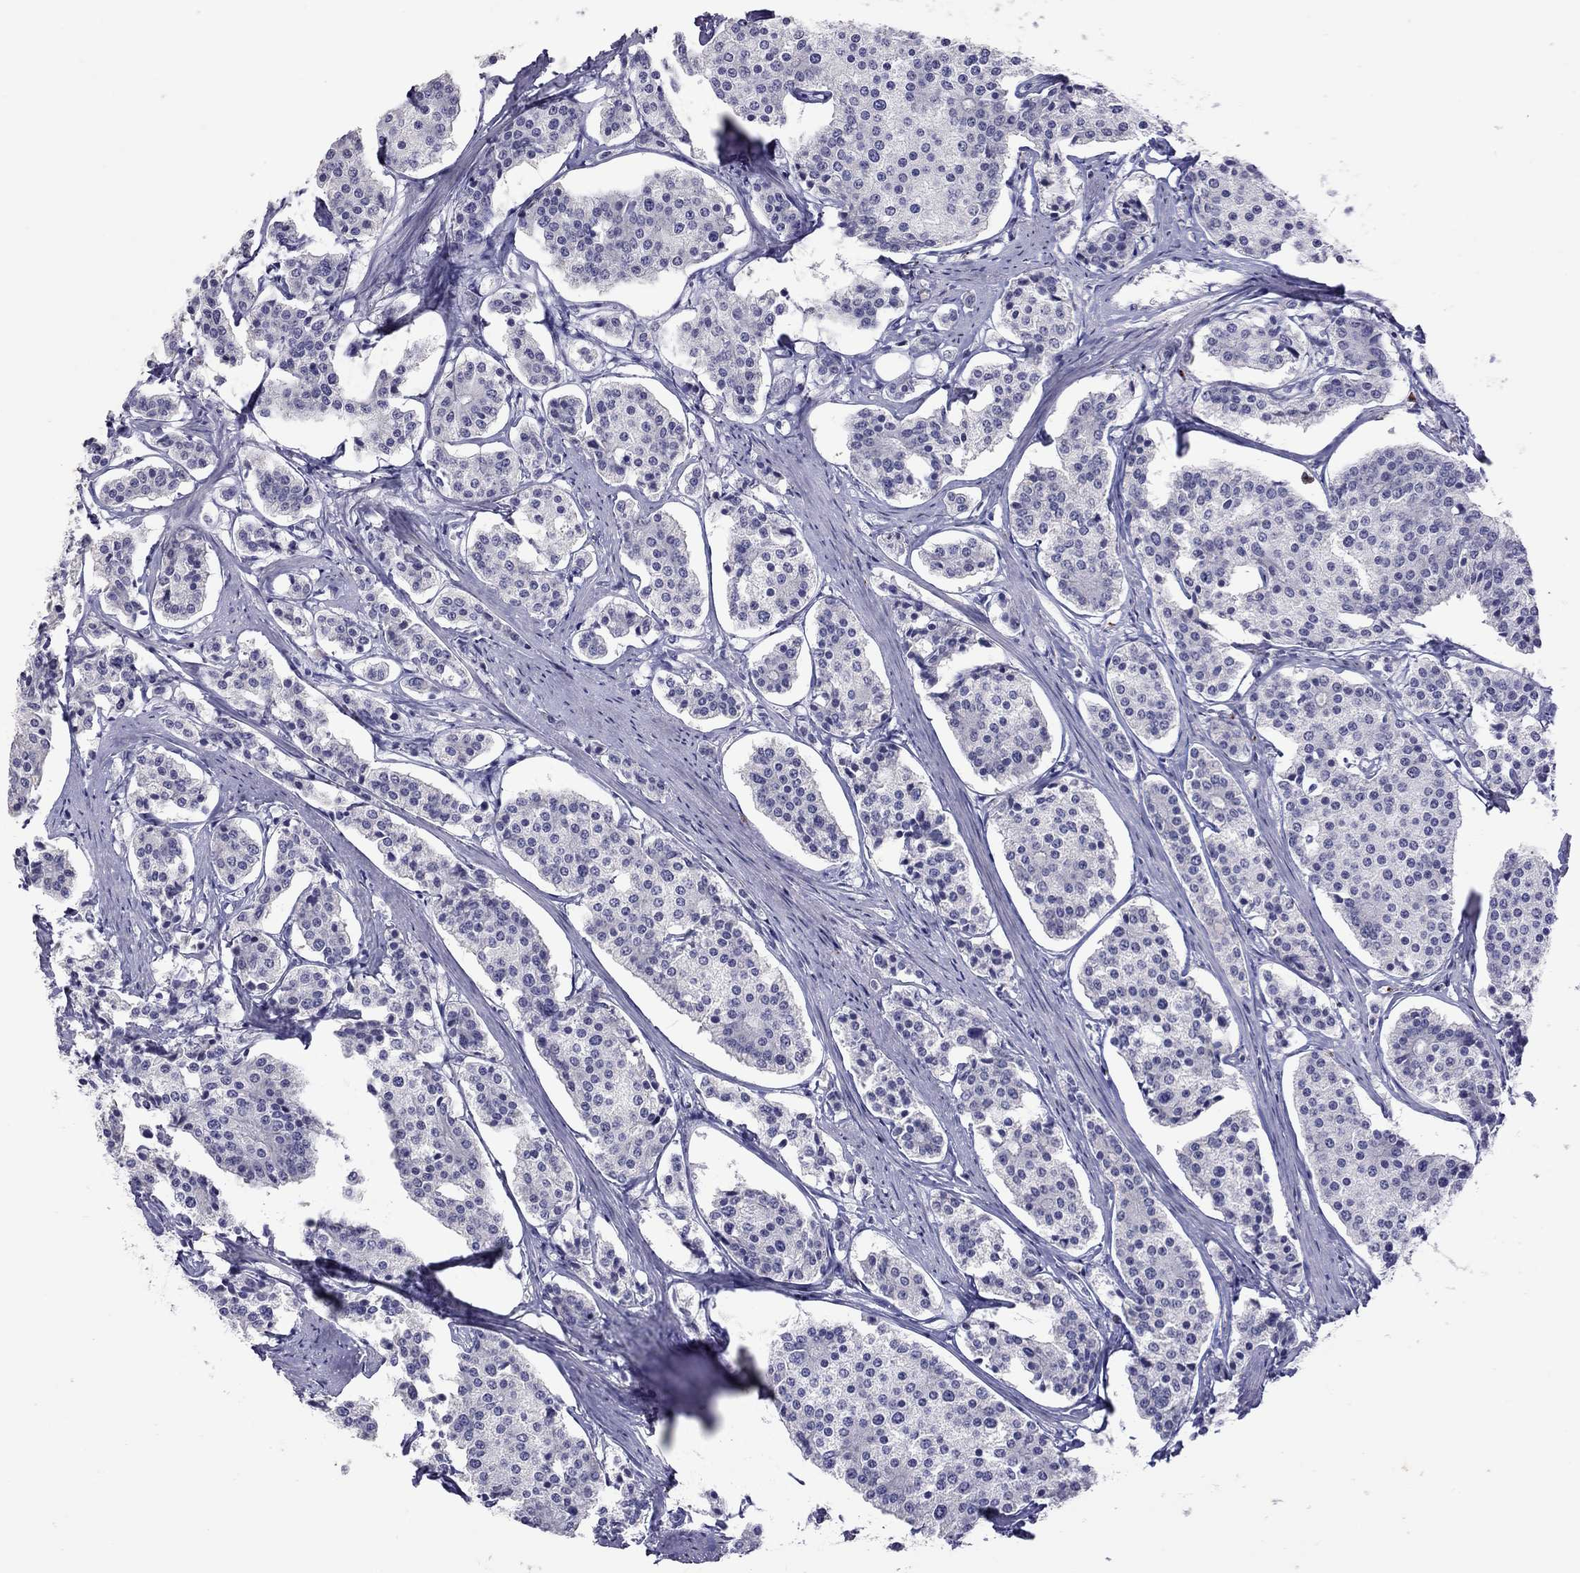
{"staining": {"intensity": "negative", "quantity": "none", "location": "none"}, "tissue": "carcinoid", "cell_type": "Tumor cells", "image_type": "cancer", "snomed": [{"axis": "morphology", "description": "Carcinoid, malignant, NOS"}, {"axis": "topography", "description": "Small intestine"}], "caption": "Tumor cells show no significant protein positivity in carcinoid (malignant).", "gene": "SLAMF1", "patient": {"sex": "female", "age": 65}}